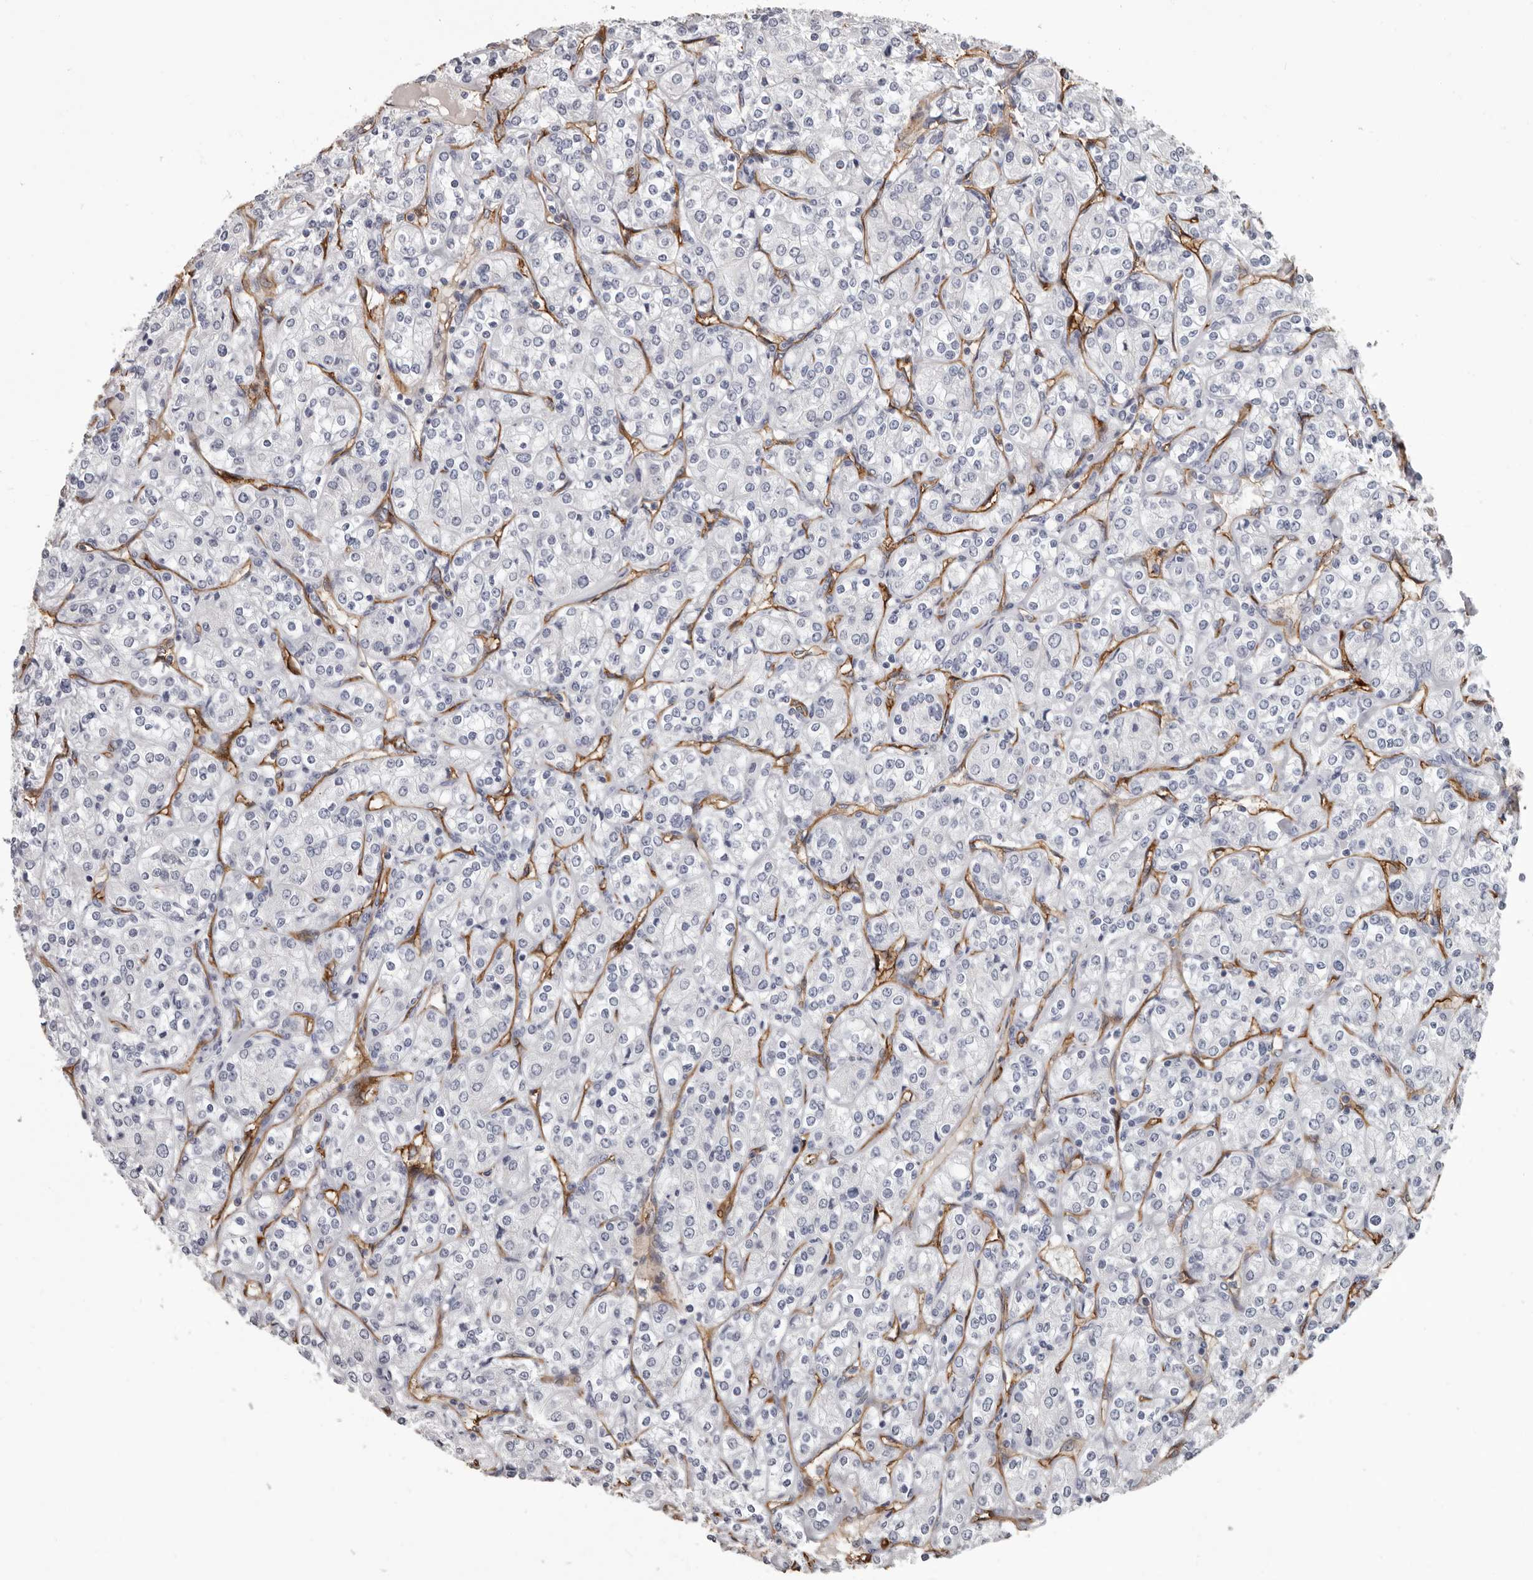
{"staining": {"intensity": "negative", "quantity": "none", "location": "none"}, "tissue": "renal cancer", "cell_type": "Tumor cells", "image_type": "cancer", "snomed": [{"axis": "morphology", "description": "Adenocarcinoma, NOS"}, {"axis": "topography", "description": "Kidney"}], "caption": "Immunohistochemical staining of human renal adenocarcinoma displays no significant positivity in tumor cells. (Brightfield microscopy of DAB (3,3'-diaminobenzidine) IHC at high magnification).", "gene": "ADGRL4", "patient": {"sex": "male", "age": 77}}